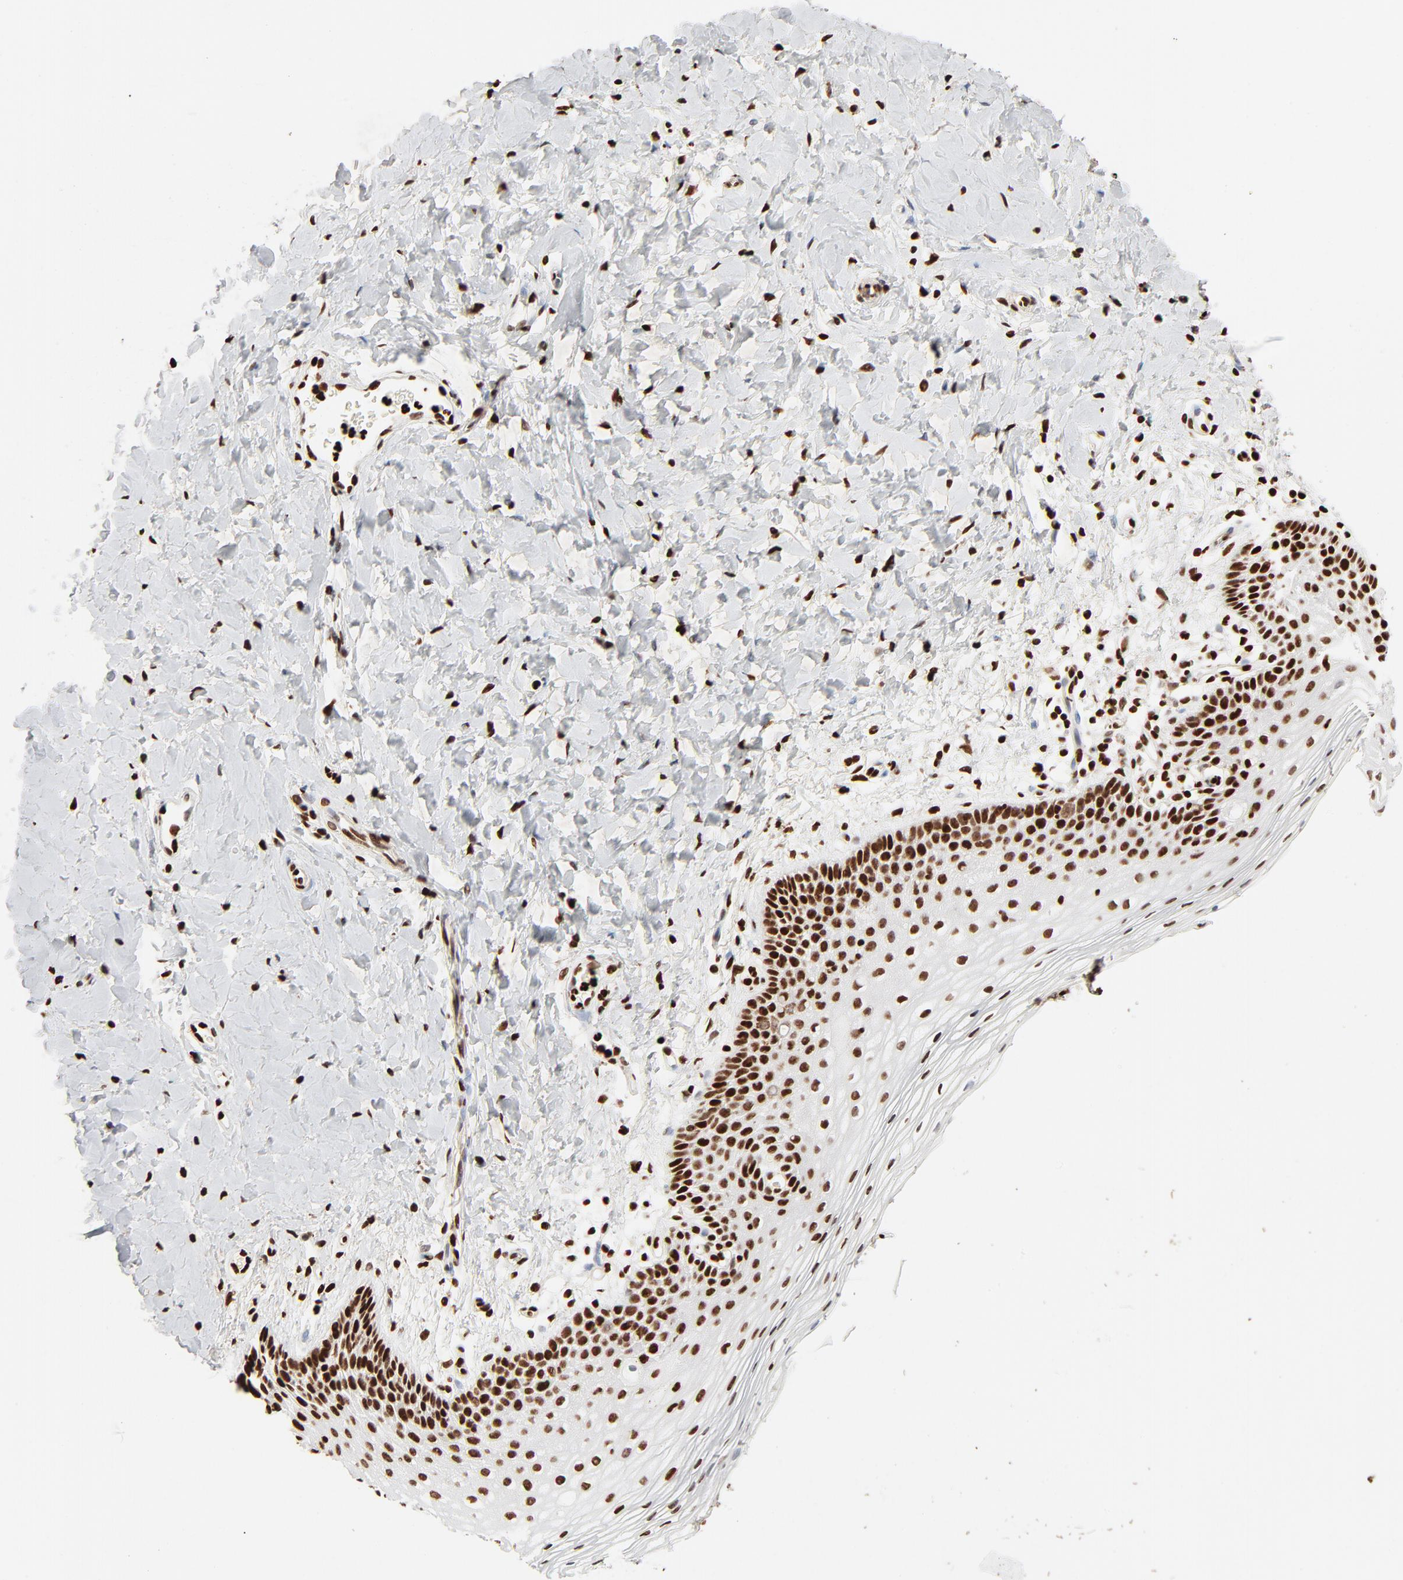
{"staining": {"intensity": "strong", "quantity": ">75%", "location": "nuclear"}, "tissue": "vagina", "cell_type": "Squamous epithelial cells", "image_type": "normal", "snomed": [{"axis": "morphology", "description": "Normal tissue, NOS"}, {"axis": "topography", "description": "Vagina"}], "caption": "IHC of normal human vagina exhibits high levels of strong nuclear staining in approximately >75% of squamous epithelial cells.", "gene": "HMGB1", "patient": {"sex": "female", "age": 55}}